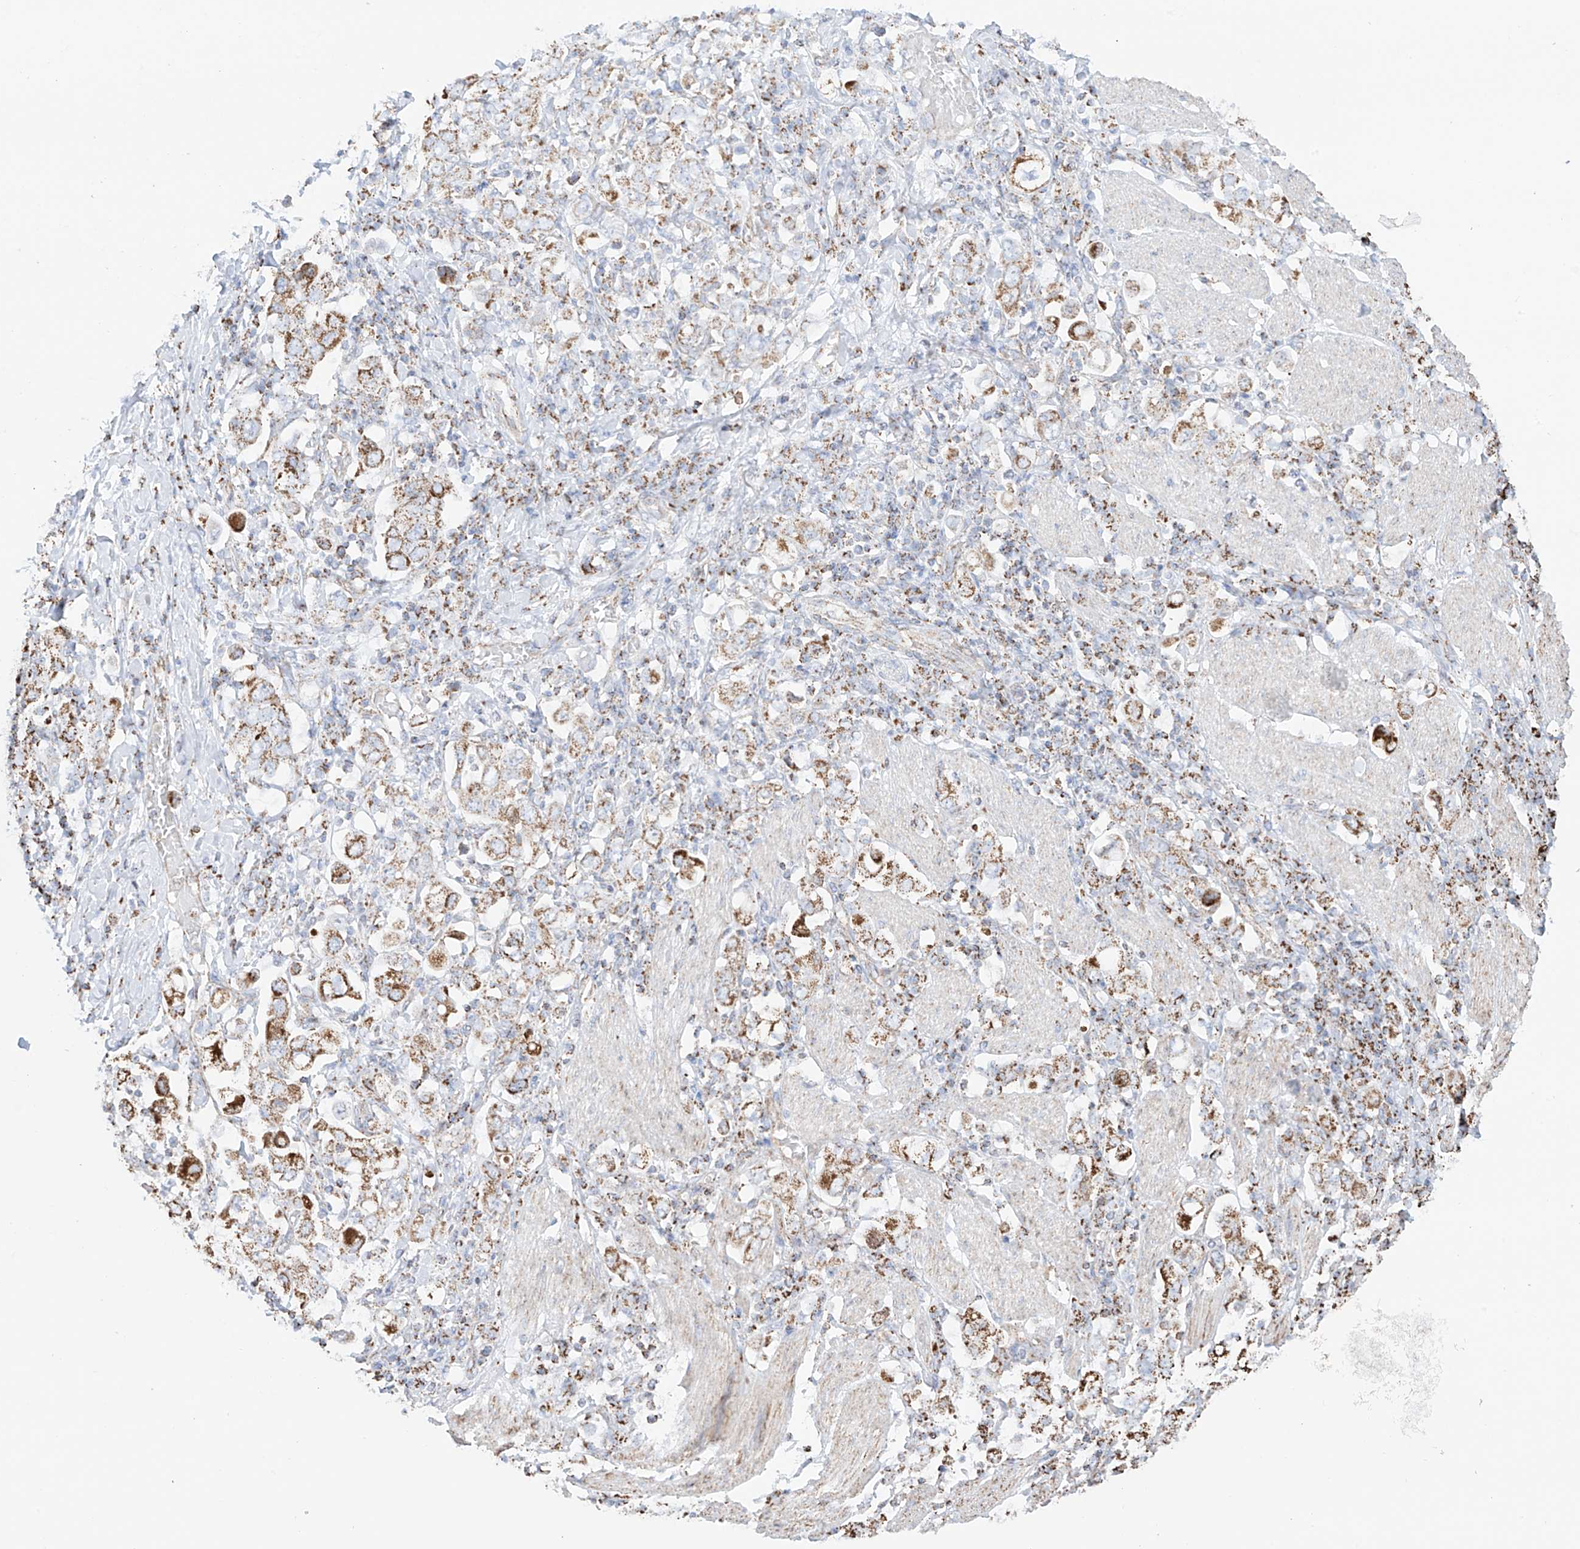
{"staining": {"intensity": "moderate", "quantity": ">75%", "location": "cytoplasmic/membranous"}, "tissue": "stomach cancer", "cell_type": "Tumor cells", "image_type": "cancer", "snomed": [{"axis": "morphology", "description": "Adenocarcinoma, NOS"}, {"axis": "topography", "description": "Stomach, upper"}], "caption": "Immunohistochemical staining of stomach adenocarcinoma exhibits medium levels of moderate cytoplasmic/membranous staining in approximately >75% of tumor cells. The staining was performed using DAB (3,3'-diaminobenzidine), with brown indicating positive protein expression. Nuclei are stained blue with hematoxylin.", "gene": "XKR3", "patient": {"sex": "male", "age": 62}}